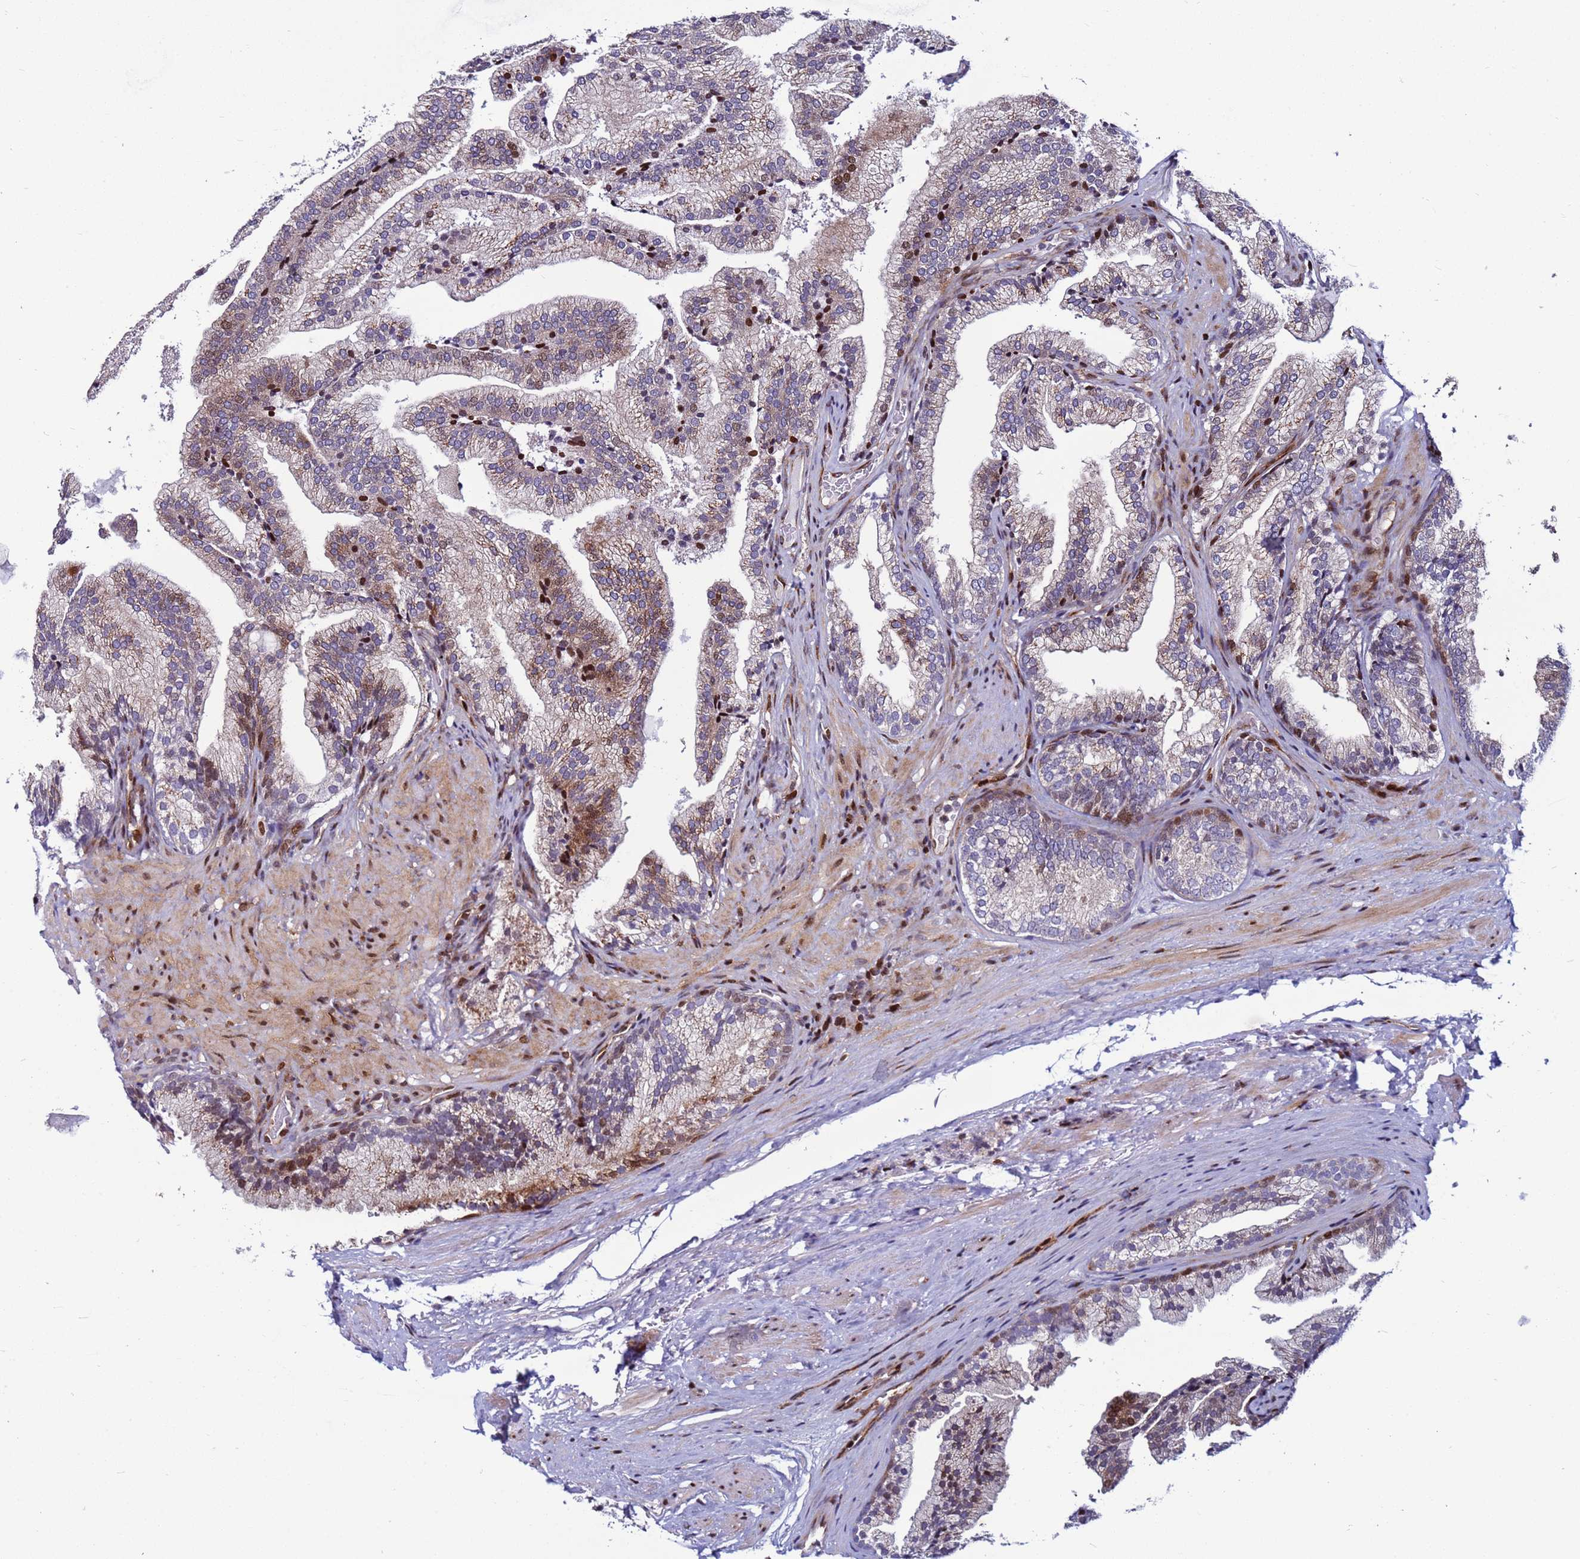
{"staining": {"intensity": "moderate", "quantity": "25%-75%", "location": "cytoplasmic/membranous,nuclear"}, "tissue": "prostate", "cell_type": "Glandular cells", "image_type": "normal", "snomed": [{"axis": "morphology", "description": "Normal tissue, NOS"}, {"axis": "topography", "description": "Prostate"}], "caption": "IHC photomicrograph of normal prostate: human prostate stained using immunohistochemistry (IHC) reveals medium levels of moderate protein expression localized specifically in the cytoplasmic/membranous,nuclear of glandular cells, appearing as a cytoplasmic/membranous,nuclear brown color.", "gene": "WBP11", "patient": {"sex": "male", "age": 76}}